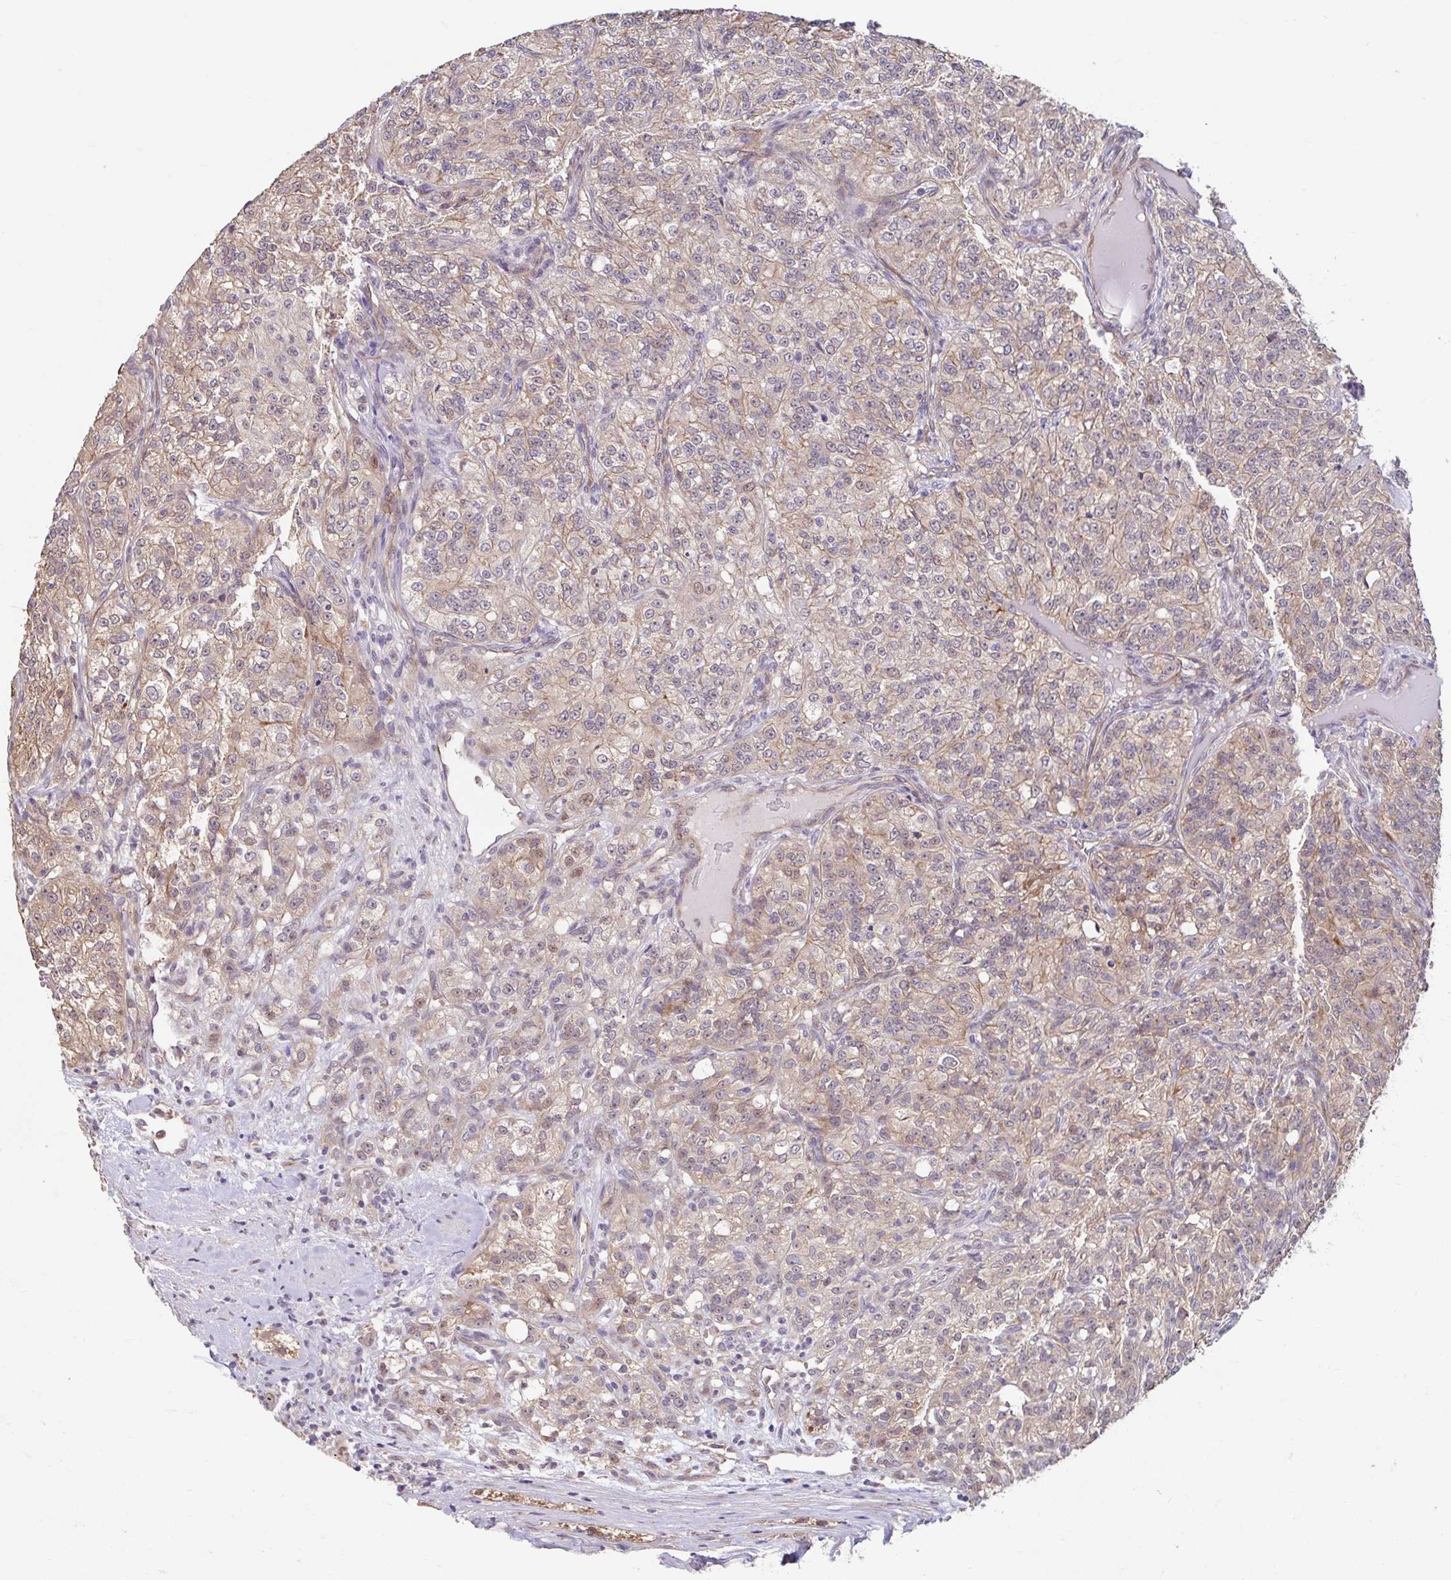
{"staining": {"intensity": "weak", "quantity": "25%-75%", "location": "cytoplasmic/membranous"}, "tissue": "renal cancer", "cell_type": "Tumor cells", "image_type": "cancer", "snomed": [{"axis": "morphology", "description": "Adenocarcinoma, NOS"}, {"axis": "topography", "description": "Kidney"}], "caption": "Weak cytoplasmic/membranous protein staining is present in about 25%-75% of tumor cells in adenocarcinoma (renal). The protein of interest is shown in brown color, while the nuclei are stained blue.", "gene": "STYXL1", "patient": {"sex": "female", "age": 63}}